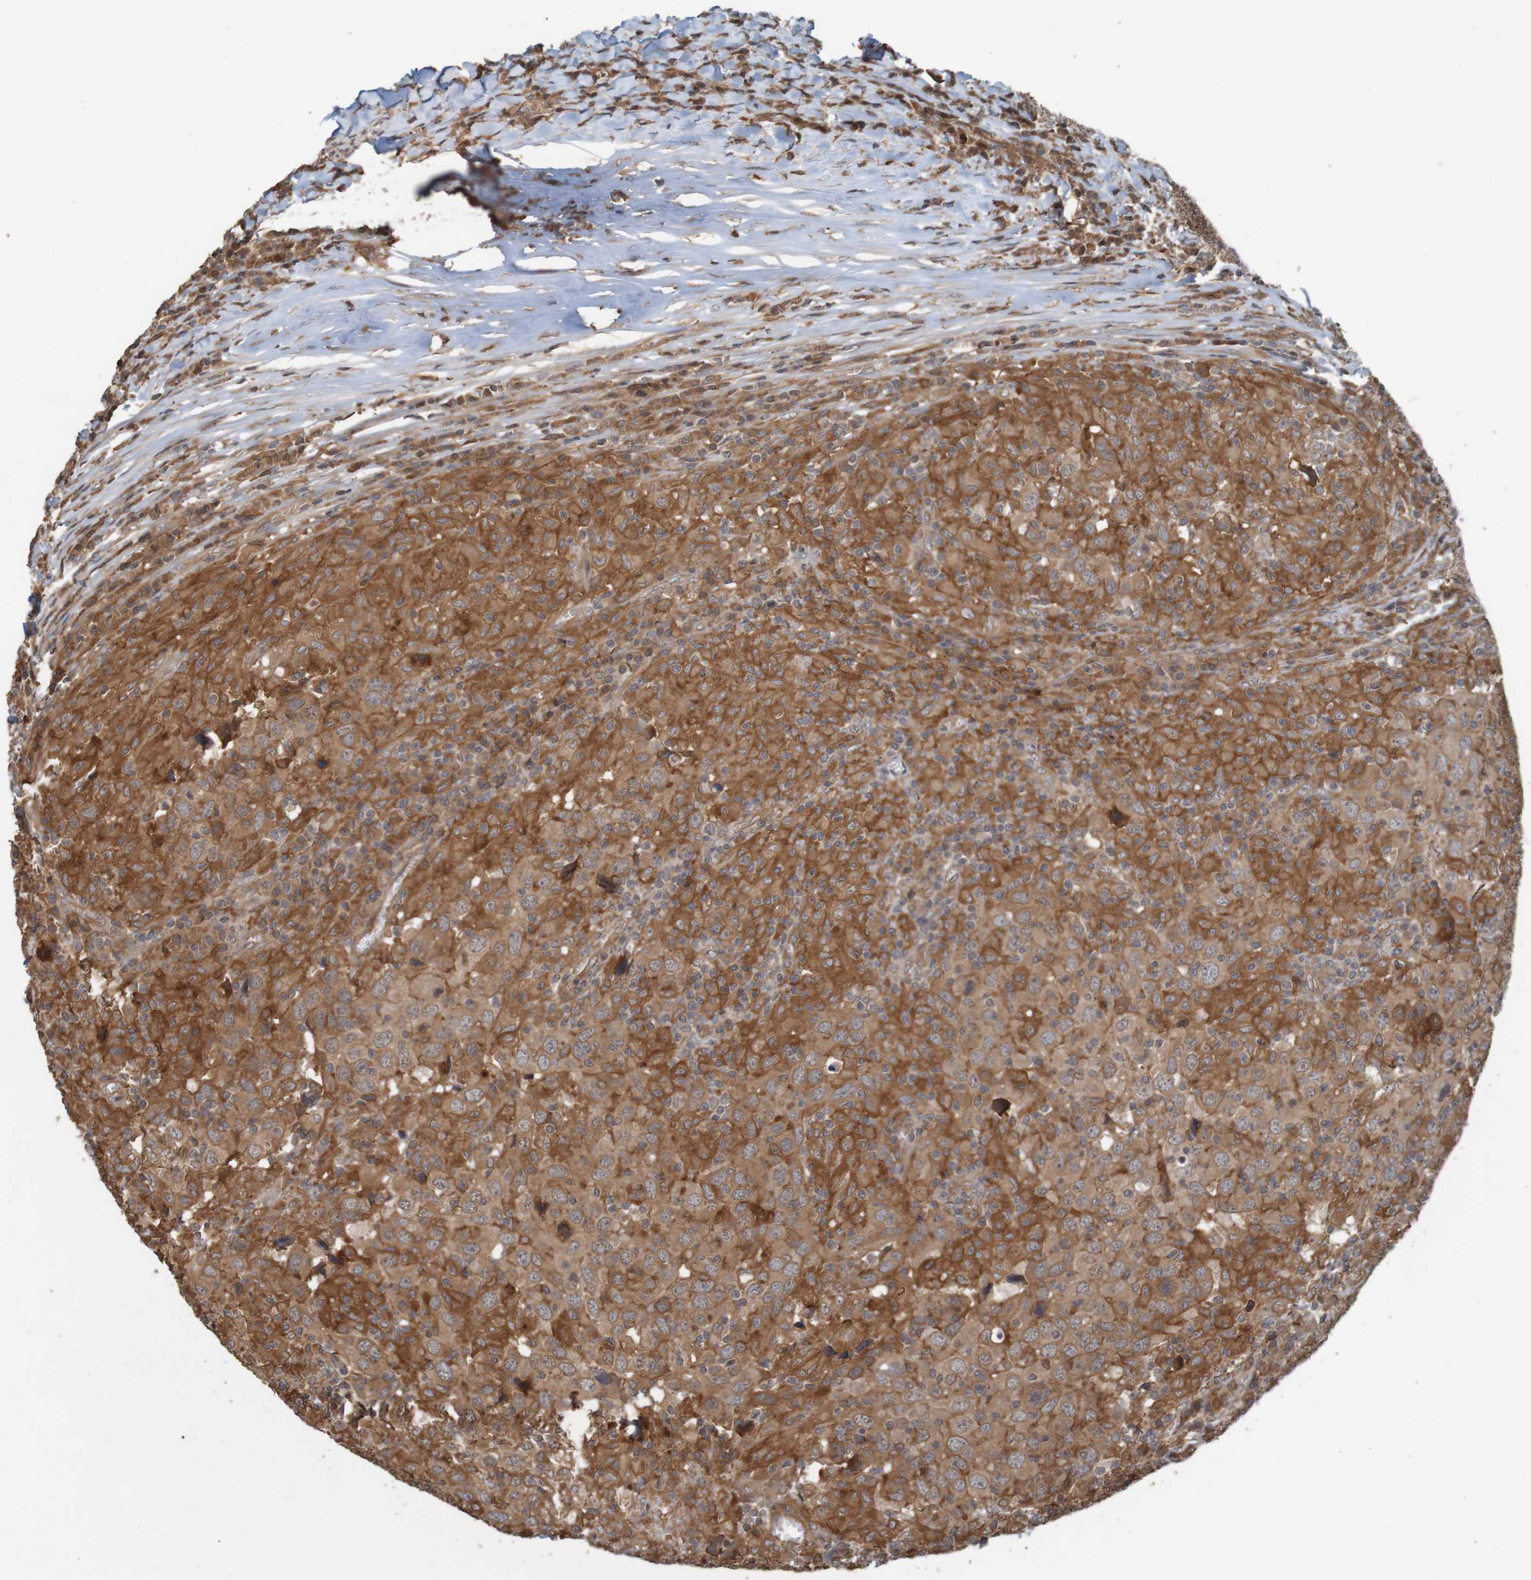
{"staining": {"intensity": "moderate", "quantity": ">75%", "location": "cytoplasmic/membranous"}, "tissue": "head and neck cancer", "cell_type": "Tumor cells", "image_type": "cancer", "snomed": [{"axis": "morphology", "description": "Adenocarcinoma, NOS"}, {"axis": "topography", "description": "Salivary gland"}, {"axis": "topography", "description": "Head-Neck"}], "caption": "Human head and neck adenocarcinoma stained with a brown dye shows moderate cytoplasmic/membranous positive expression in approximately >75% of tumor cells.", "gene": "ARHGEF11", "patient": {"sex": "female", "age": 65}}